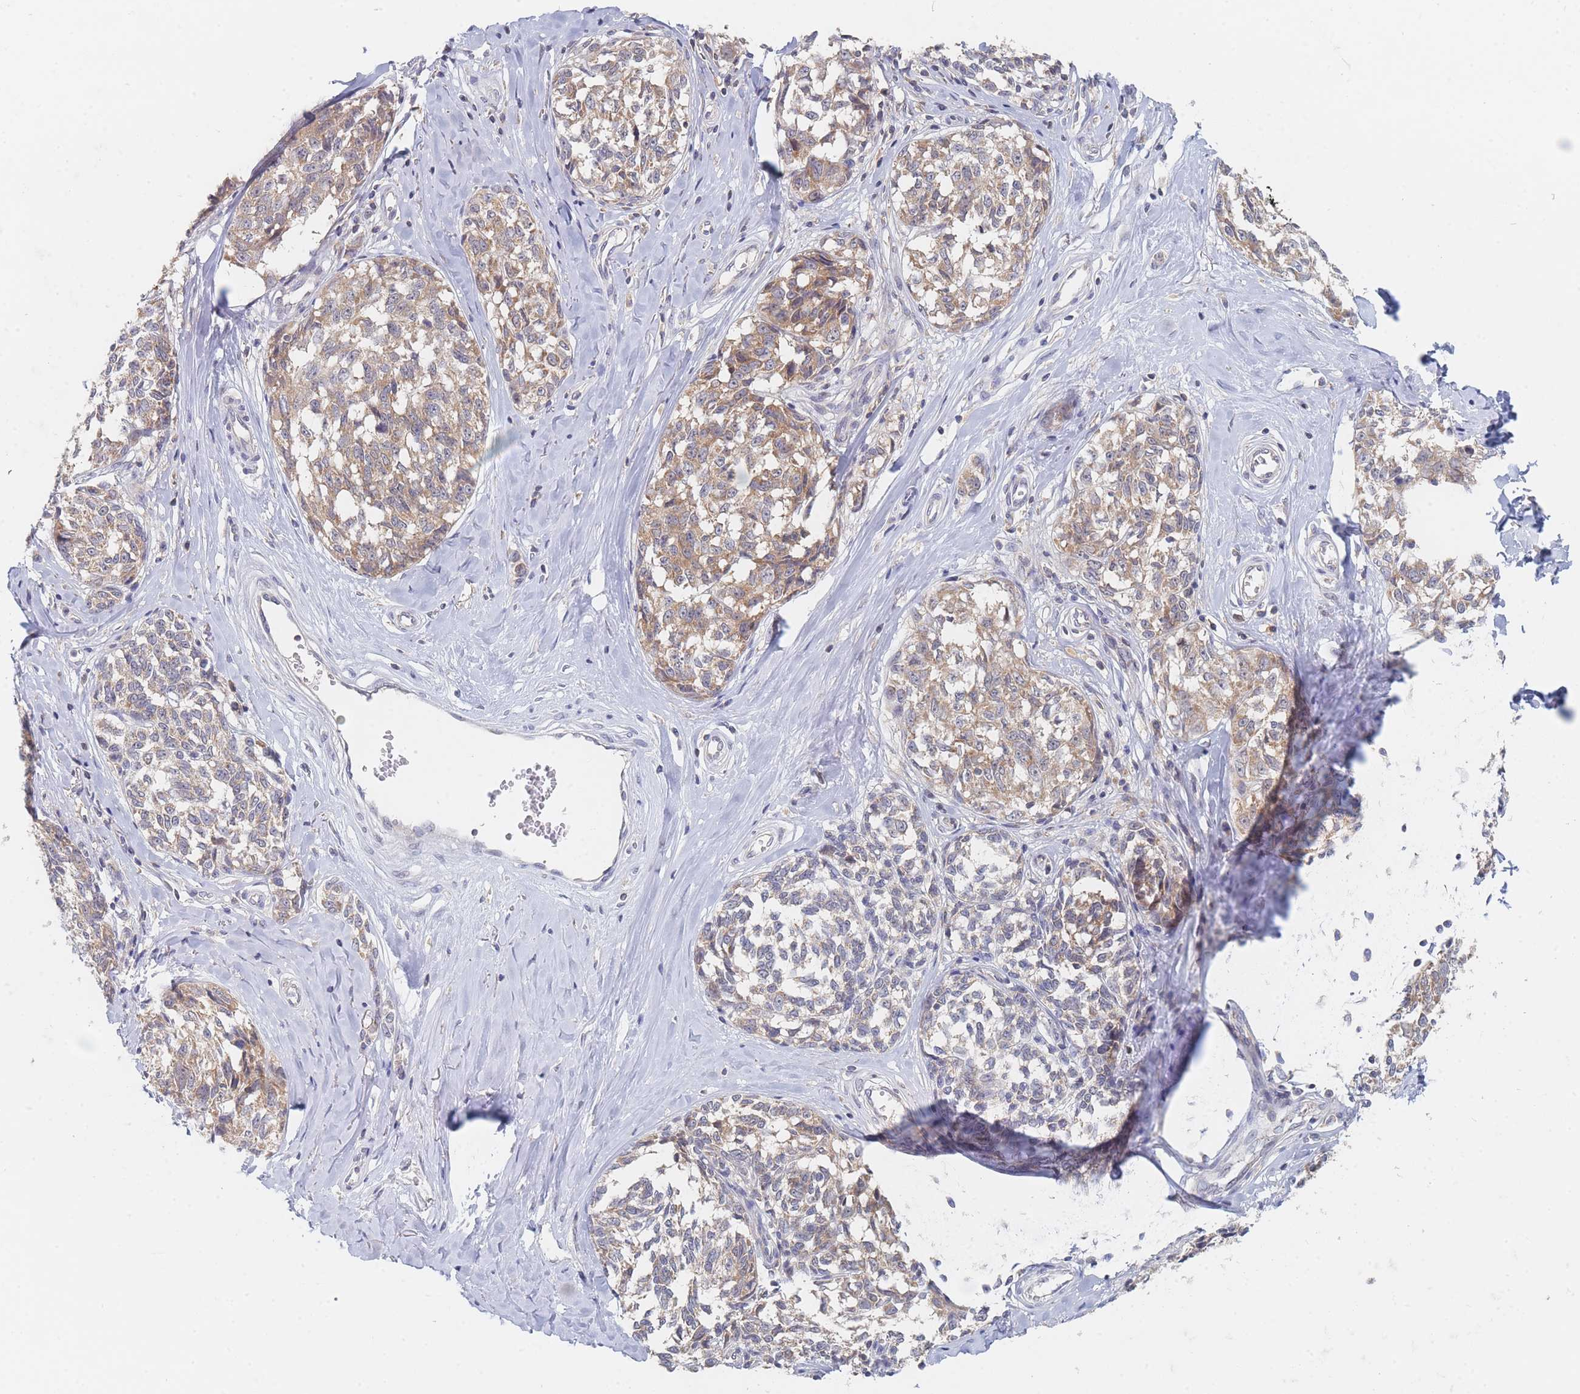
{"staining": {"intensity": "moderate", "quantity": "25%-75%", "location": "cytoplasmic/membranous"}, "tissue": "melanoma", "cell_type": "Tumor cells", "image_type": "cancer", "snomed": [{"axis": "morphology", "description": "Normal tissue, NOS"}, {"axis": "morphology", "description": "Malignant melanoma, NOS"}, {"axis": "topography", "description": "Skin"}], "caption": "The histopathology image displays a brown stain indicating the presence of a protein in the cytoplasmic/membranous of tumor cells in melanoma.", "gene": "PPP6C", "patient": {"sex": "female", "age": 64}}